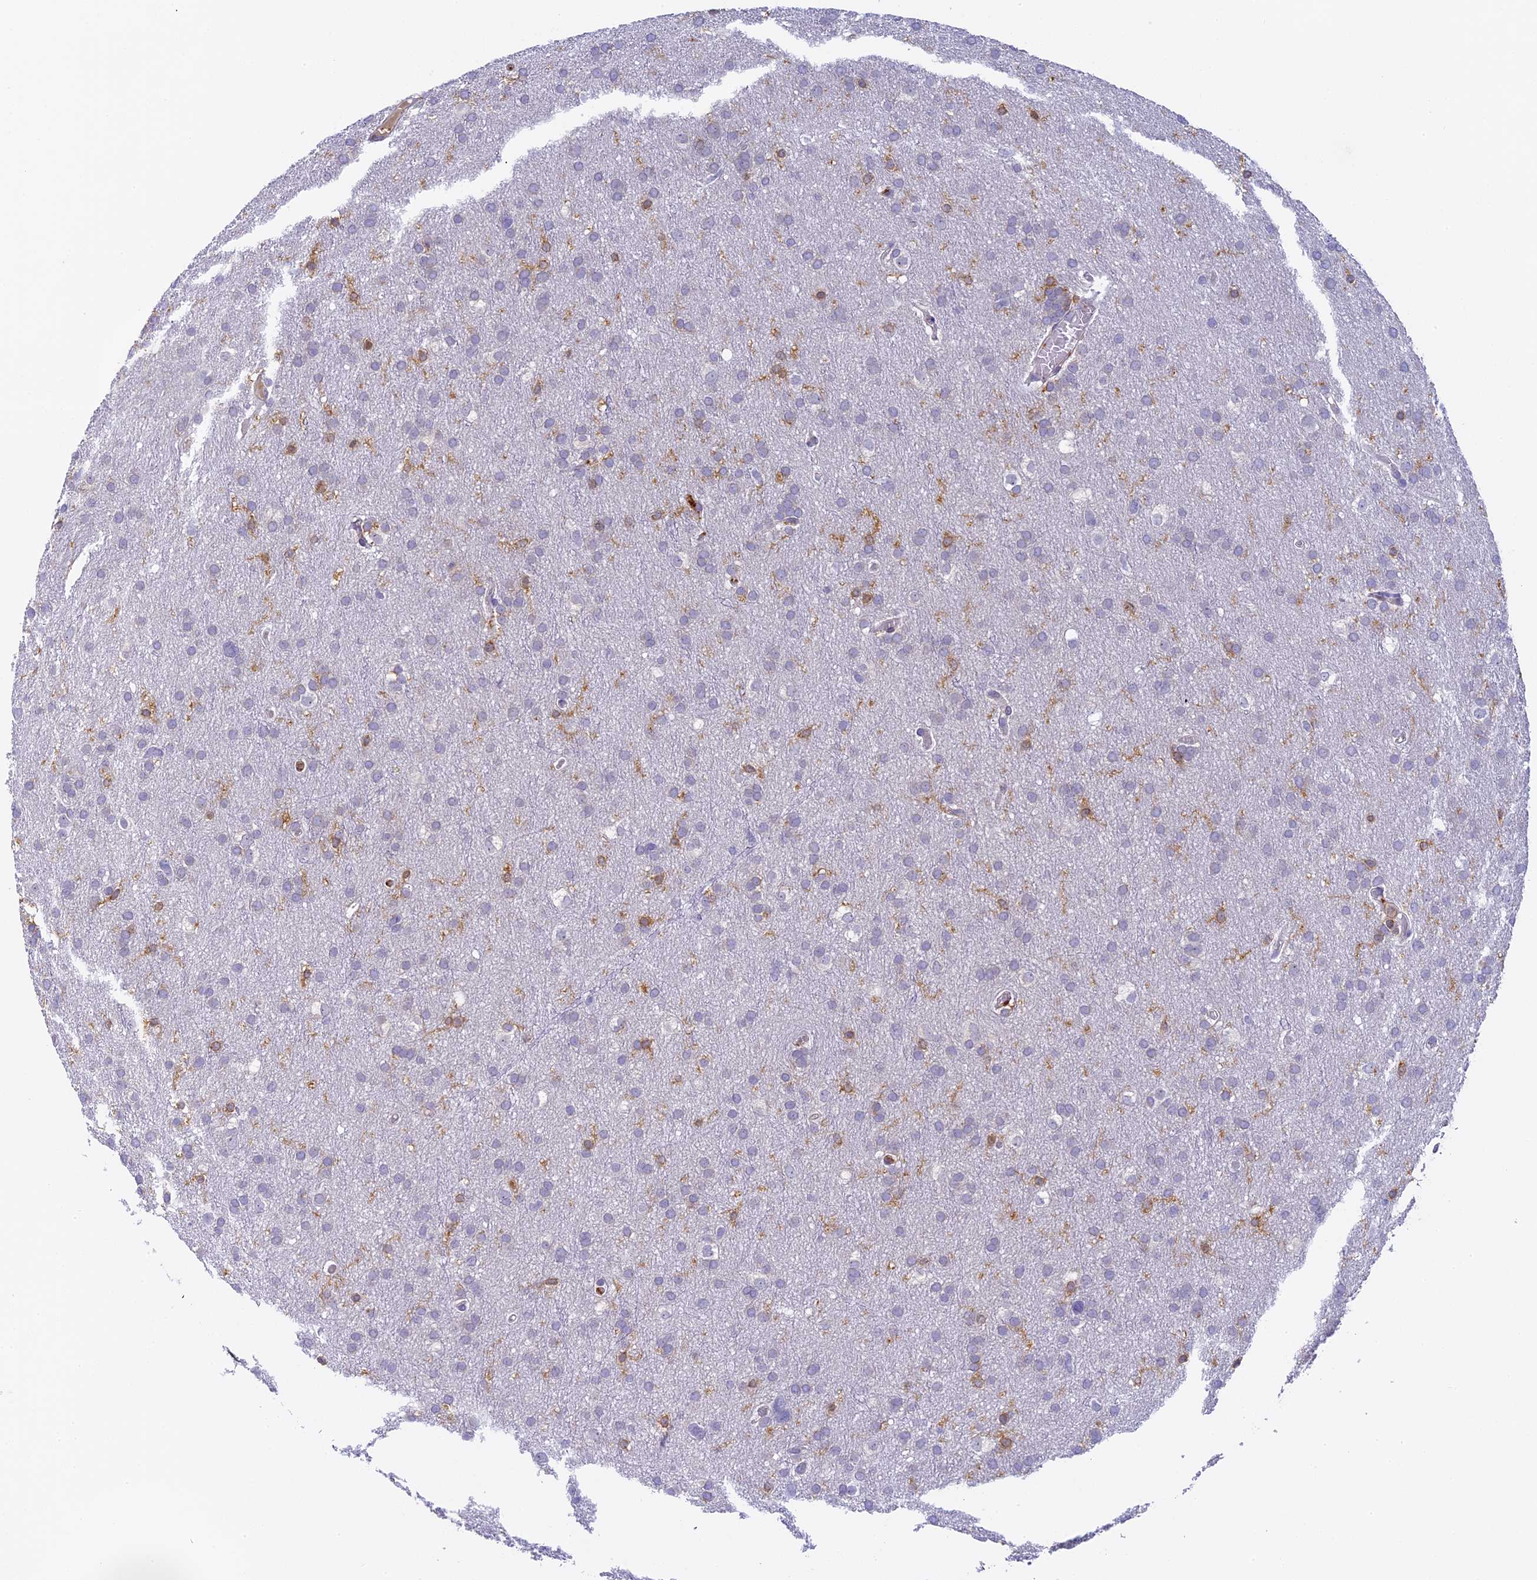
{"staining": {"intensity": "negative", "quantity": "none", "location": "none"}, "tissue": "glioma", "cell_type": "Tumor cells", "image_type": "cancer", "snomed": [{"axis": "morphology", "description": "Glioma, malignant, High grade"}, {"axis": "topography", "description": "Cerebral cortex"}], "caption": "Histopathology image shows no significant protein positivity in tumor cells of glioma.", "gene": "FYB1", "patient": {"sex": "female", "age": 36}}